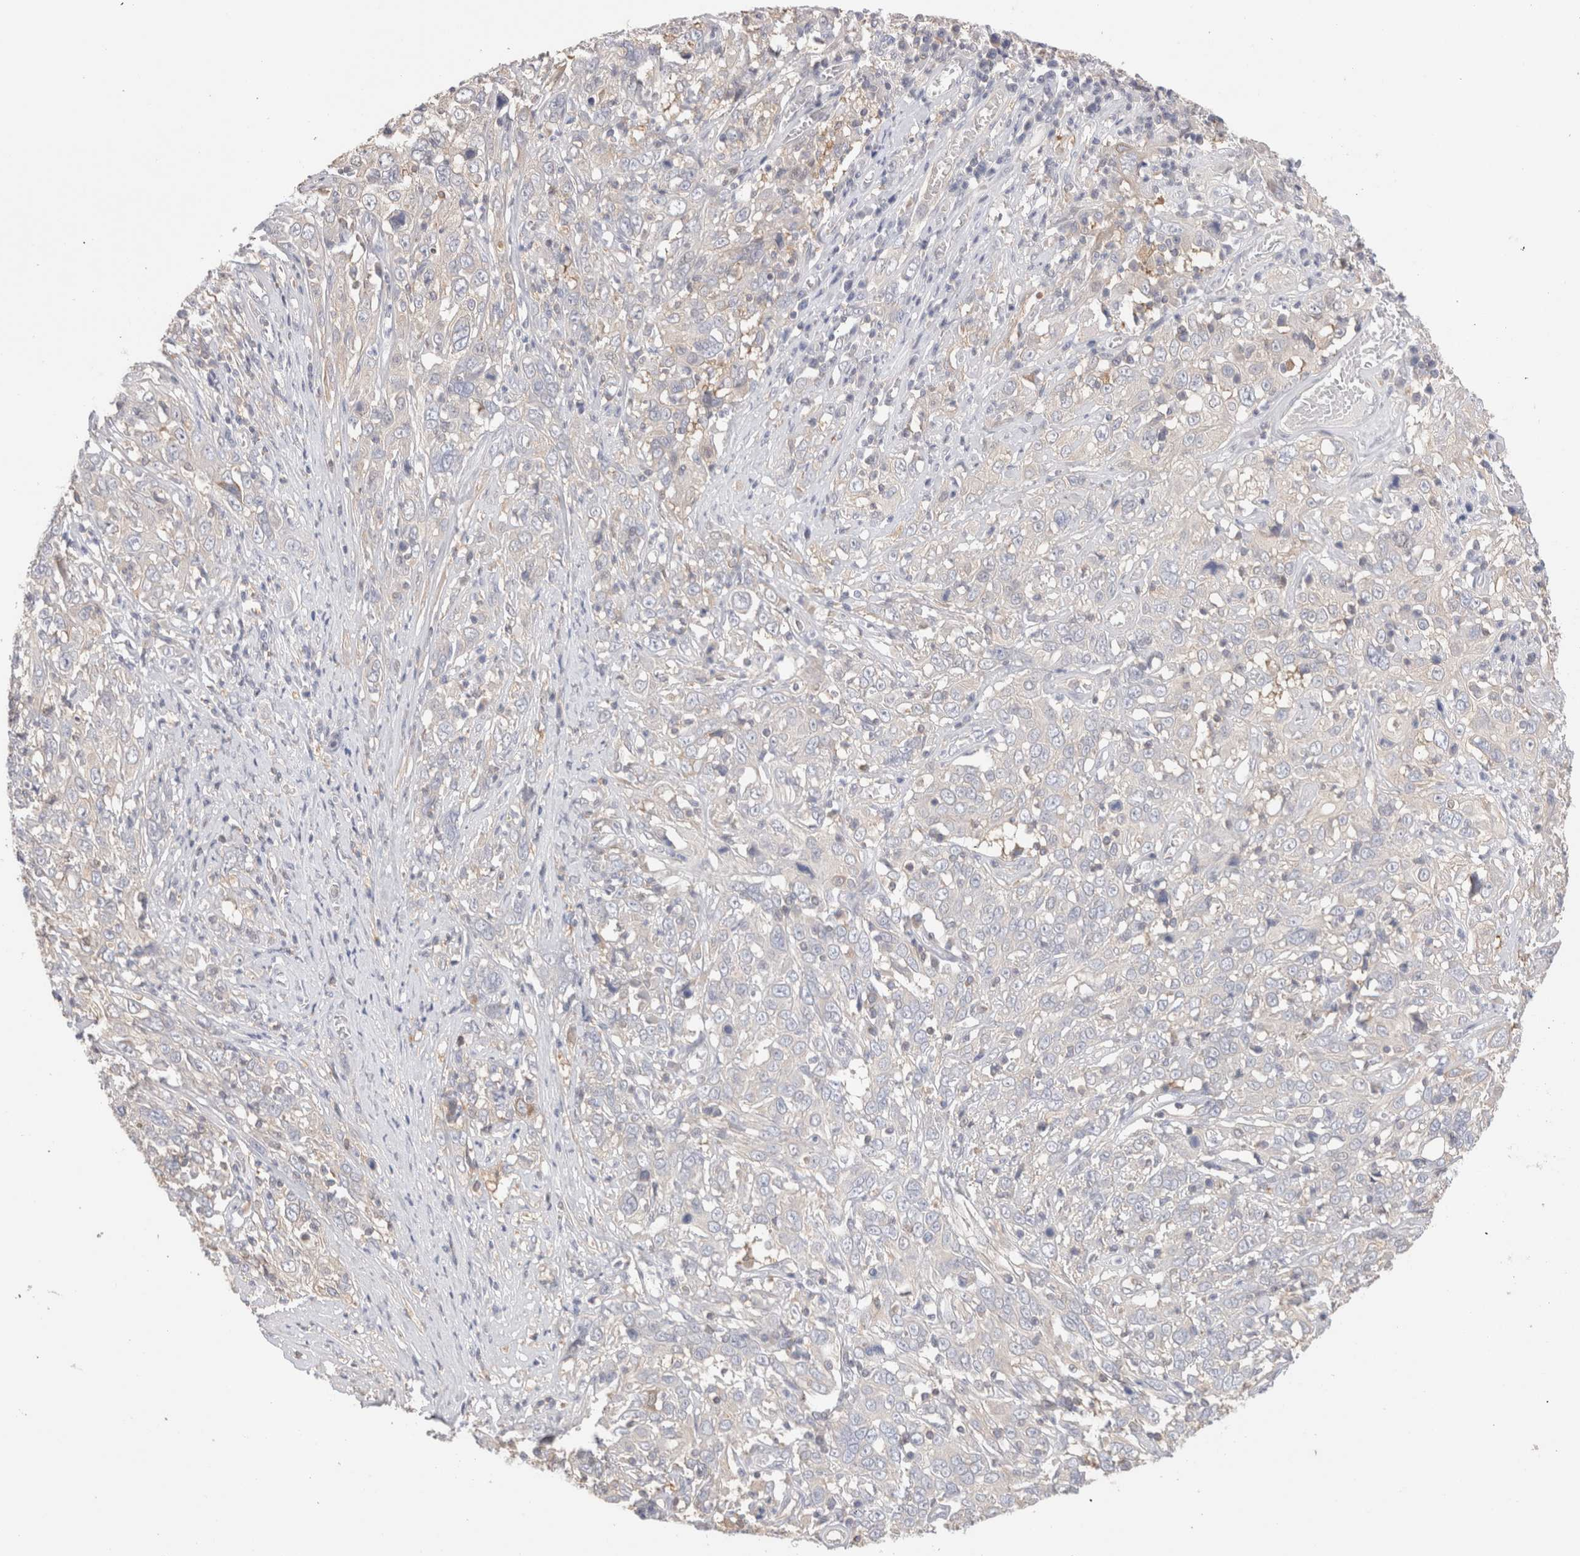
{"staining": {"intensity": "negative", "quantity": "none", "location": "none"}, "tissue": "cervical cancer", "cell_type": "Tumor cells", "image_type": "cancer", "snomed": [{"axis": "morphology", "description": "Squamous cell carcinoma, NOS"}, {"axis": "topography", "description": "Cervix"}], "caption": "There is no significant expression in tumor cells of cervical squamous cell carcinoma.", "gene": "CAPN2", "patient": {"sex": "female", "age": 46}}